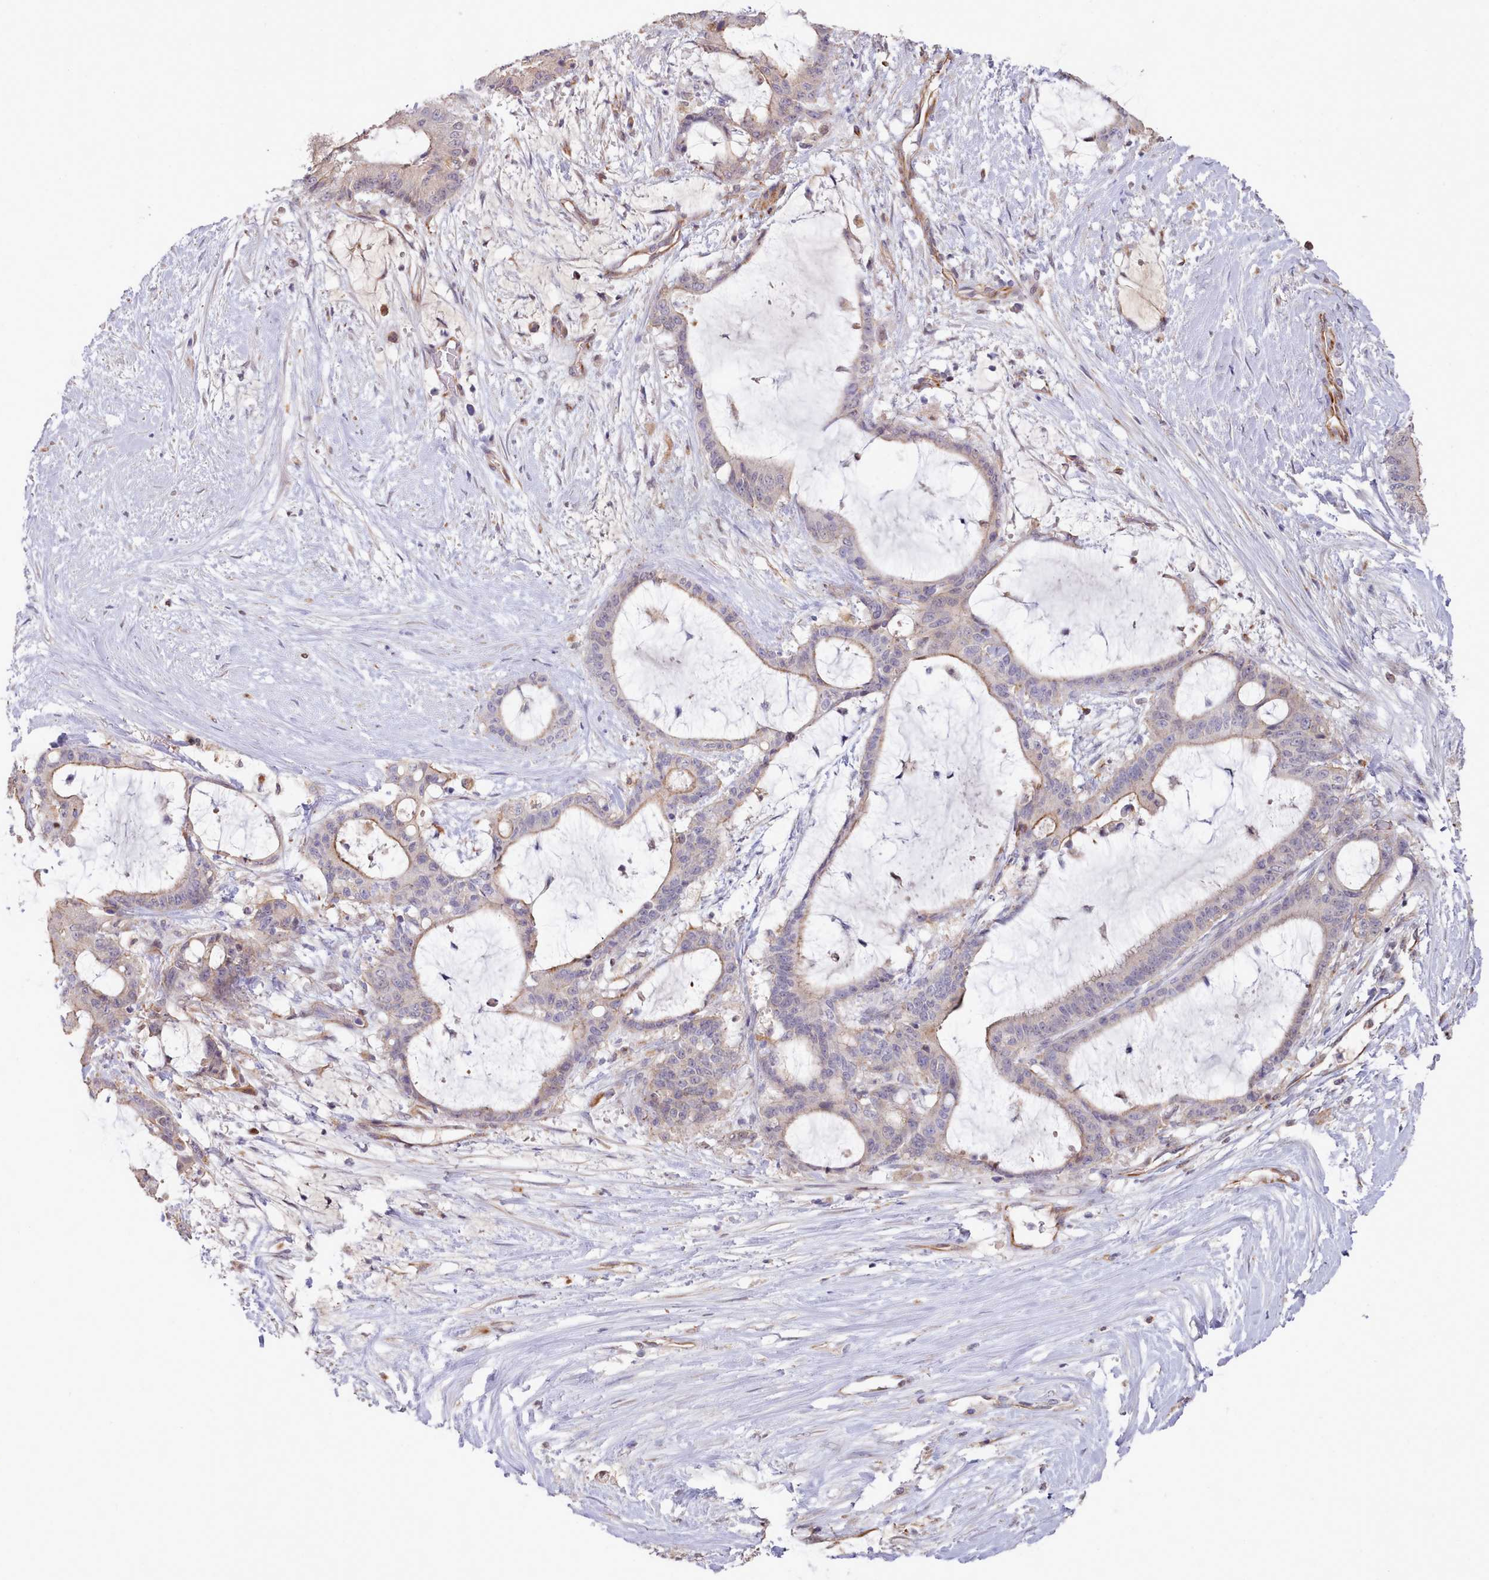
{"staining": {"intensity": "moderate", "quantity": "25%-75%", "location": "cytoplasmic/membranous"}, "tissue": "liver cancer", "cell_type": "Tumor cells", "image_type": "cancer", "snomed": [{"axis": "morphology", "description": "Normal tissue, NOS"}, {"axis": "morphology", "description": "Cholangiocarcinoma"}, {"axis": "topography", "description": "Liver"}, {"axis": "topography", "description": "Peripheral nerve tissue"}], "caption": "Liver cancer (cholangiocarcinoma) stained with IHC demonstrates moderate cytoplasmic/membranous expression in about 25%-75% of tumor cells.", "gene": "ZC3H13", "patient": {"sex": "female", "age": 73}}